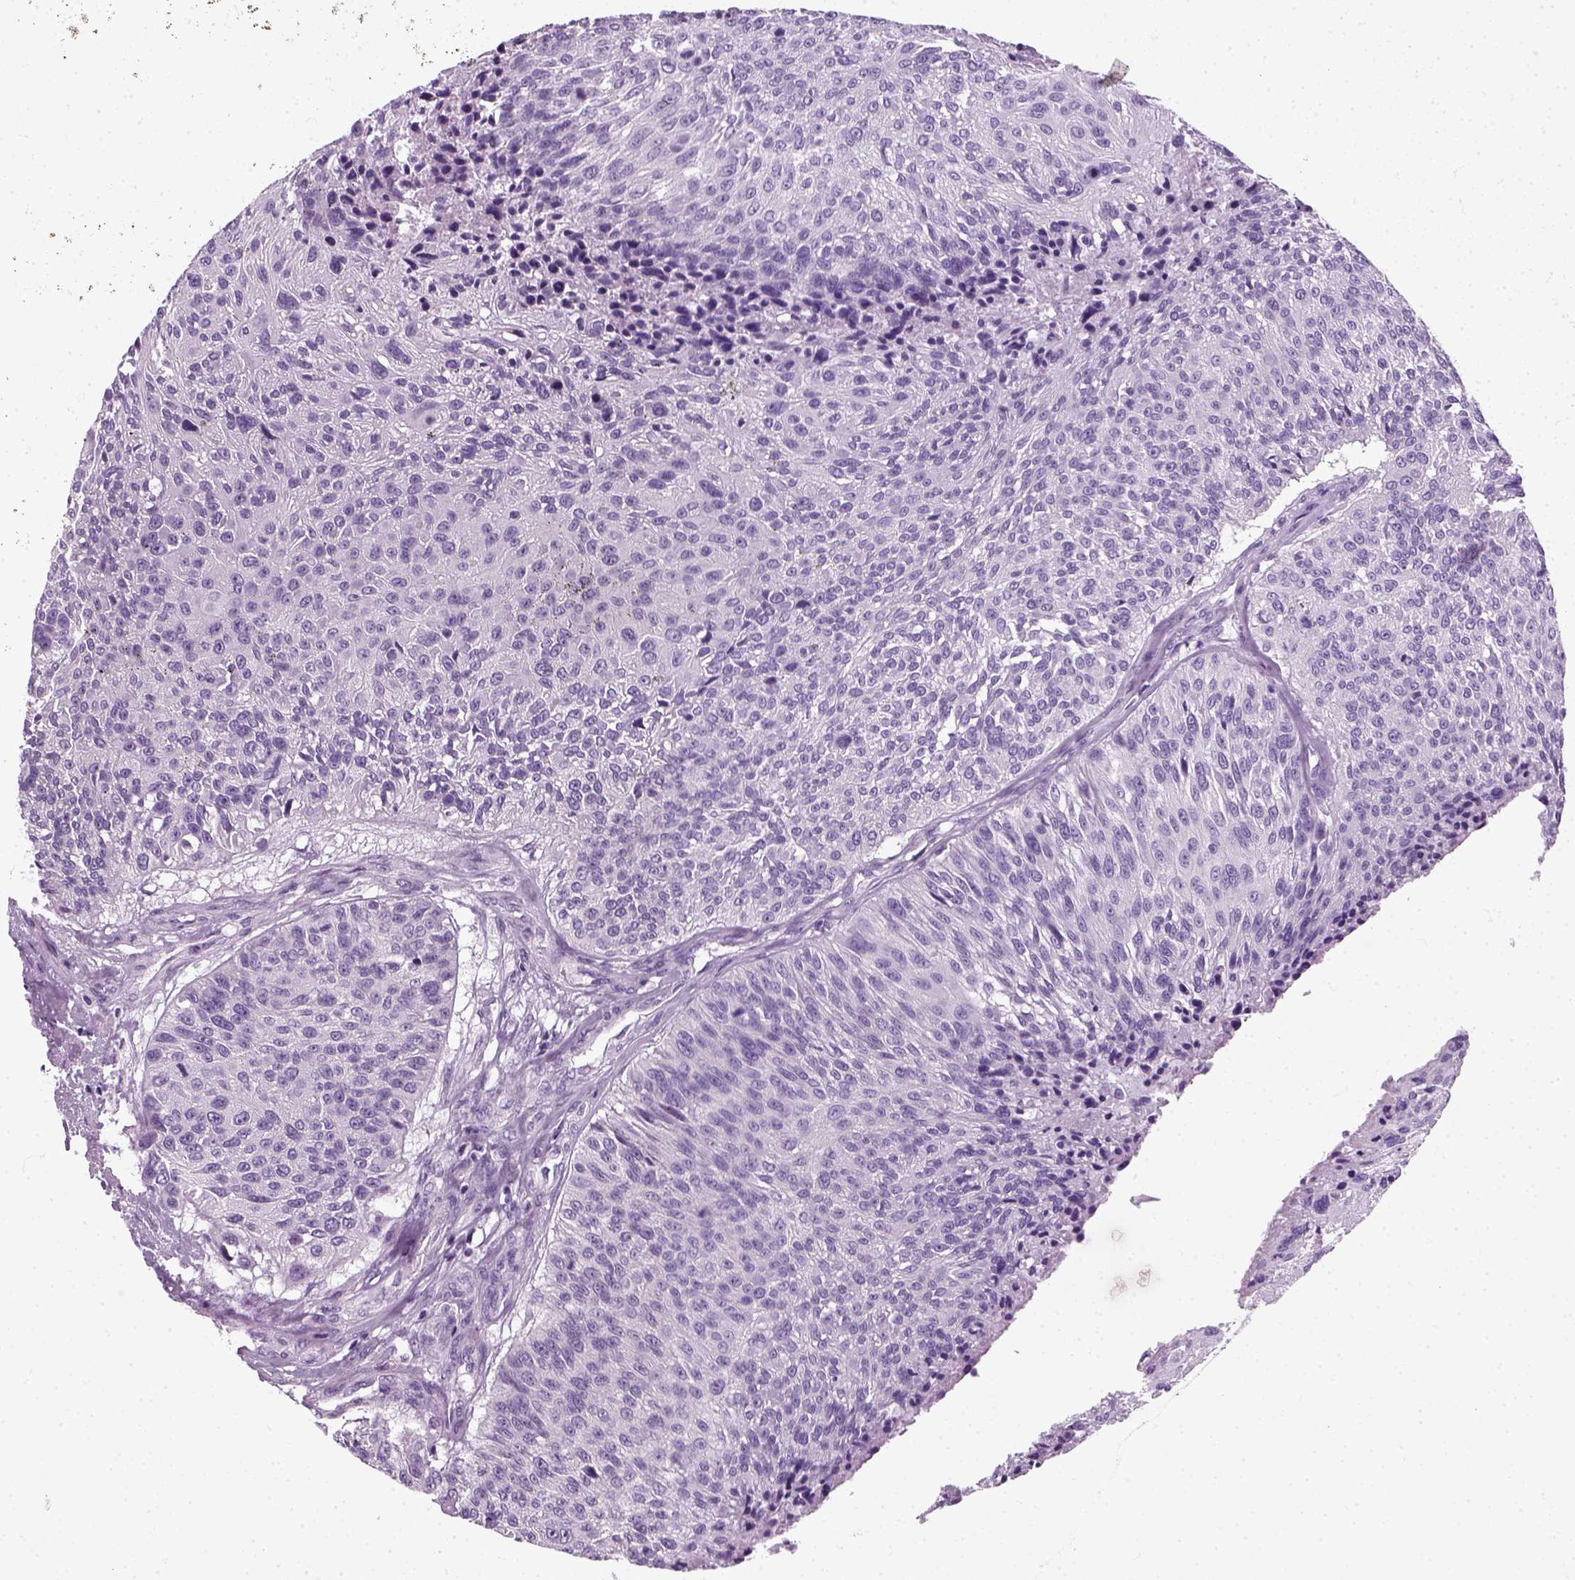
{"staining": {"intensity": "negative", "quantity": "none", "location": "none"}, "tissue": "urothelial cancer", "cell_type": "Tumor cells", "image_type": "cancer", "snomed": [{"axis": "morphology", "description": "Urothelial carcinoma, NOS"}, {"axis": "topography", "description": "Urinary bladder"}], "caption": "High power microscopy photomicrograph of an IHC micrograph of transitional cell carcinoma, revealing no significant expression in tumor cells.", "gene": "SLC12A5", "patient": {"sex": "male", "age": 55}}